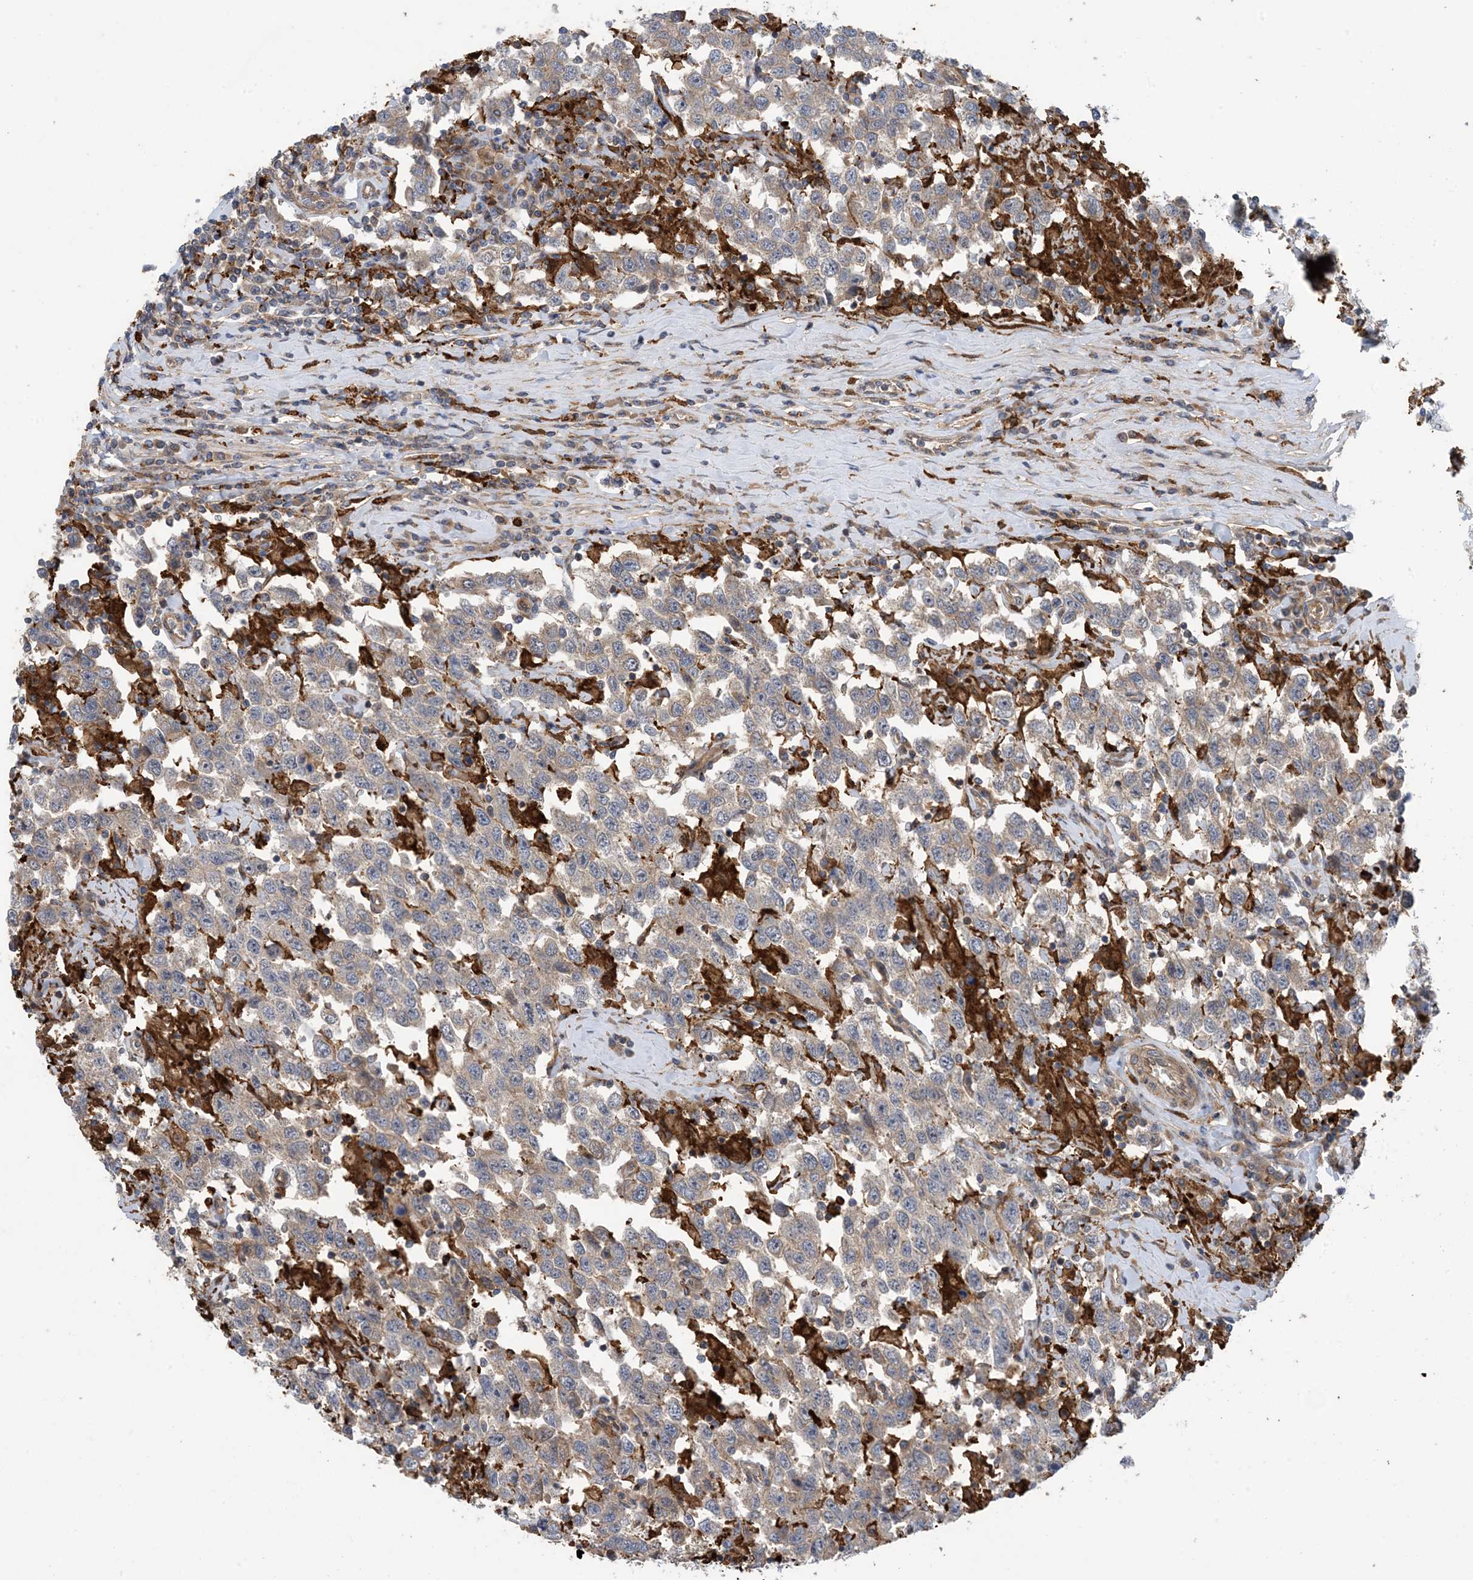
{"staining": {"intensity": "weak", "quantity": "25%-75%", "location": "cytoplasmic/membranous"}, "tissue": "testis cancer", "cell_type": "Tumor cells", "image_type": "cancer", "snomed": [{"axis": "morphology", "description": "Seminoma, NOS"}, {"axis": "topography", "description": "Testis"}], "caption": "Protein analysis of testis cancer tissue shows weak cytoplasmic/membranous expression in approximately 25%-75% of tumor cells.", "gene": "HS1BP3", "patient": {"sex": "male", "age": 41}}